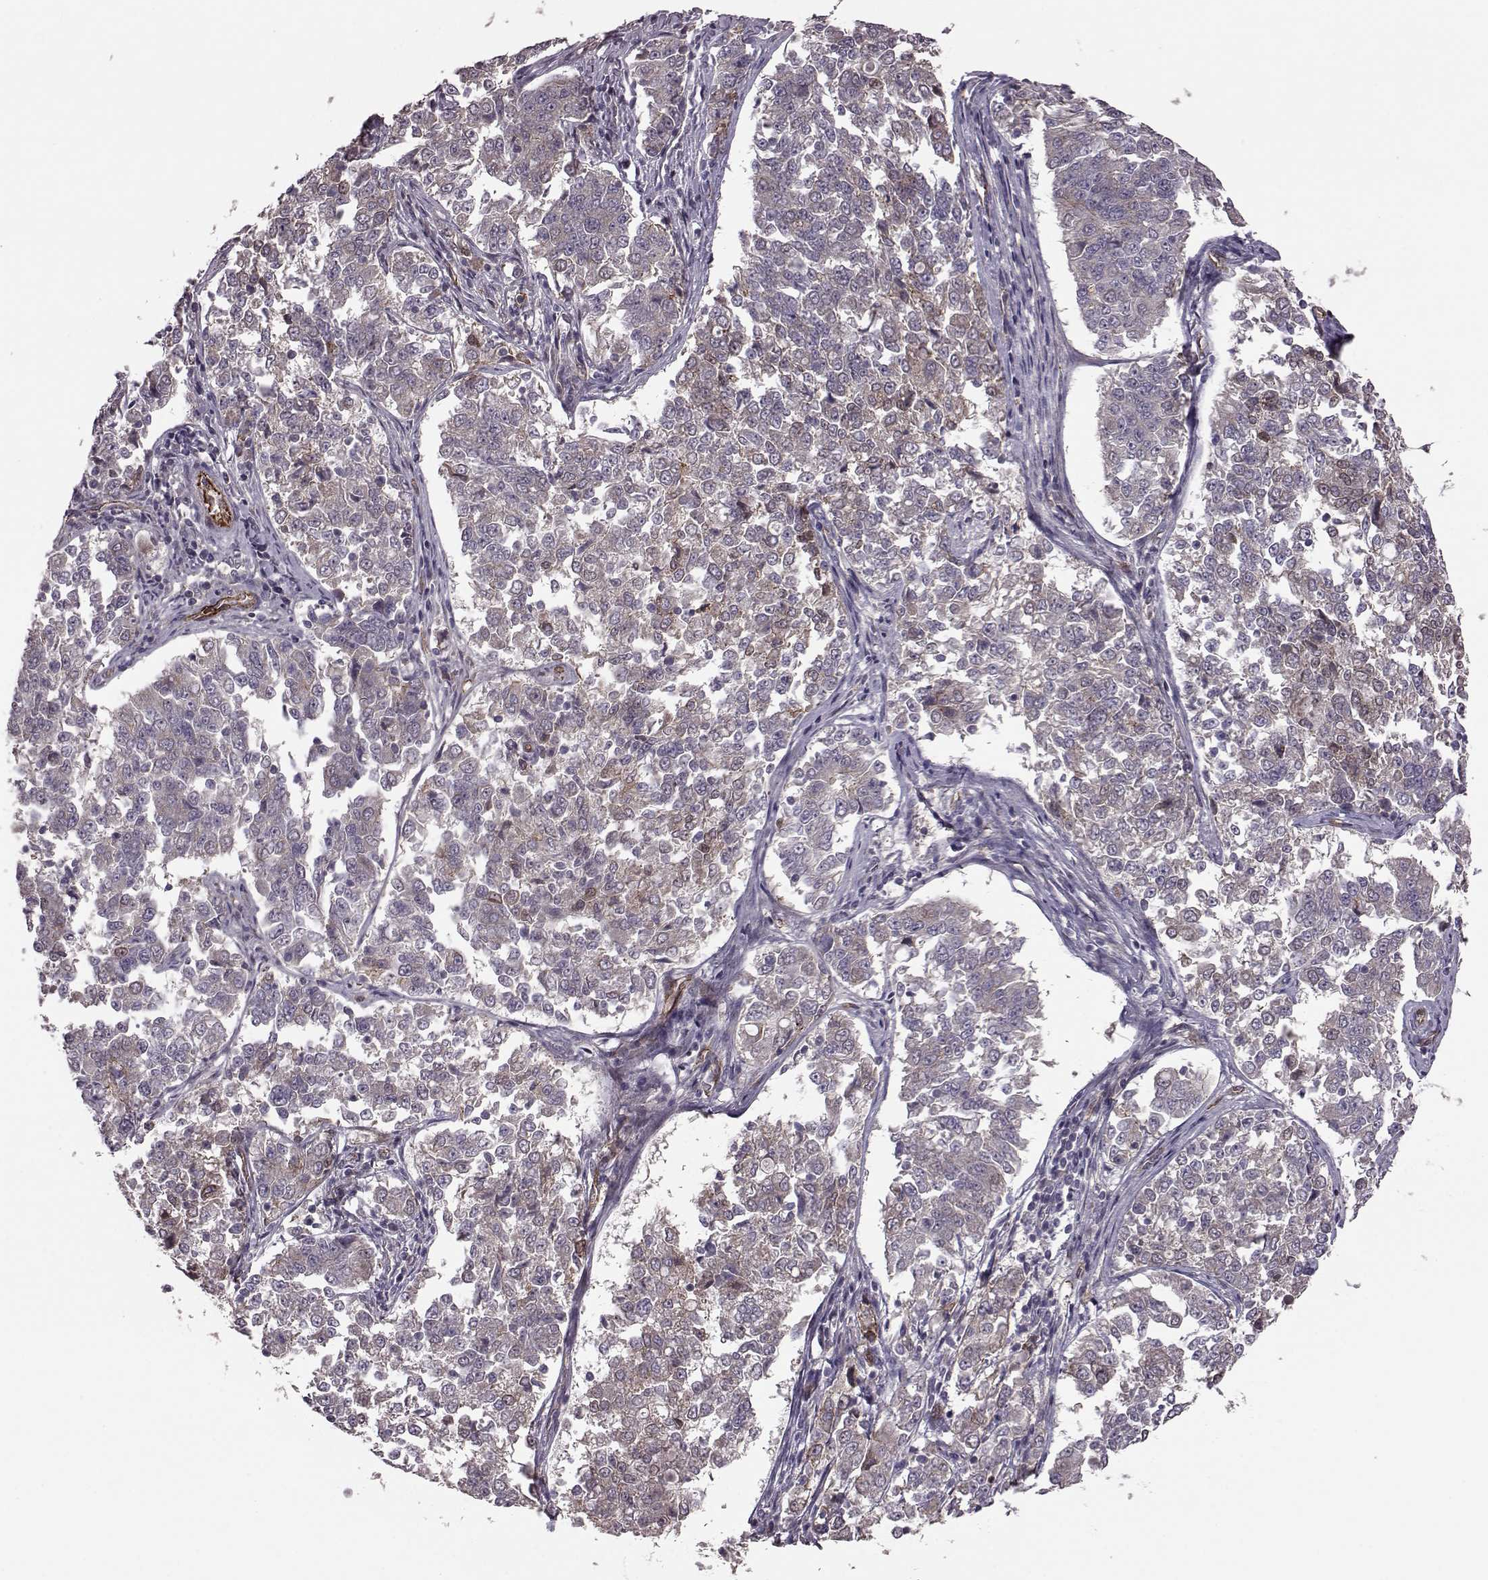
{"staining": {"intensity": "weak", "quantity": "<25%", "location": "cytoplasmic/membranous"}, "tissue": "endometrial cancer", "cell_type": "Tumor cells", "image_type": "cancer", "snomed": [{"axis": "morphology", "description": "Adenocarcinoma, NOS"}, {"axis": "topography", "description": "Endometrium"}], "caption": "This is an immunohistochemistry (IHC) image of endometrial cancer (adenocarcinoma). There is no staining in tumor cells.", "gene": "SYNPO", "patient": {"sex": "female", "age": 43}}